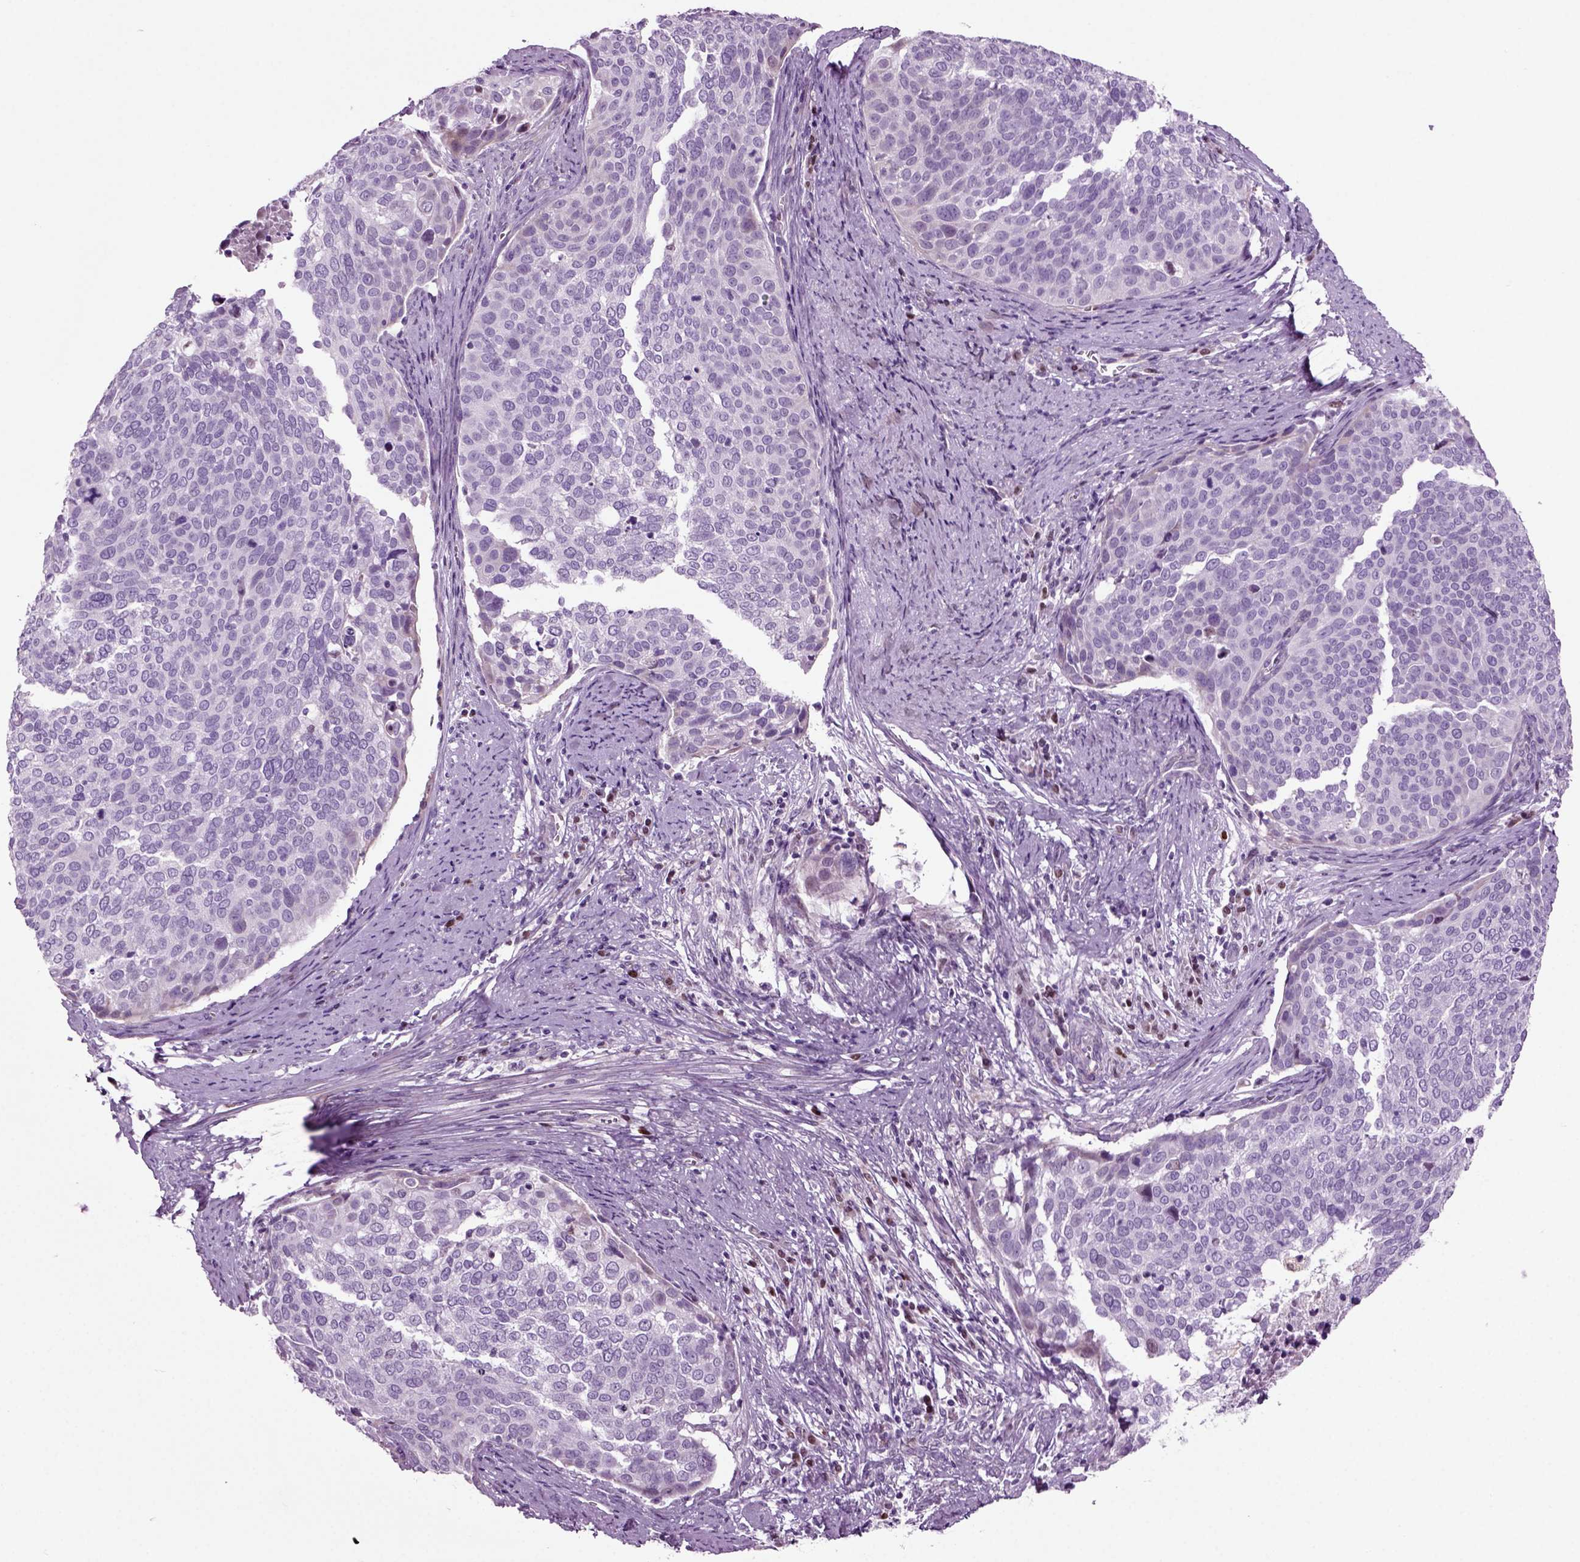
{"staining": {"intensity": "negative", "quantity": "none", "location": "none"}, "tissue": "cervical cancer", "cell_type": "Tumor cells", "image_type": "cancer", "snomed": [{"axis": "morphology", "description": "Squamous cell carcinoma, NOS"}, {"axis": "topography", "description": "Cervix"}], "caption": "This is an immunohistochemistry (IHC) micrograph of human squamous cell carcinoma (cervical). There is no positivity in tumor cells.", "gene": "ARID3A", "patient": {"sex": "female", "age": 39}}